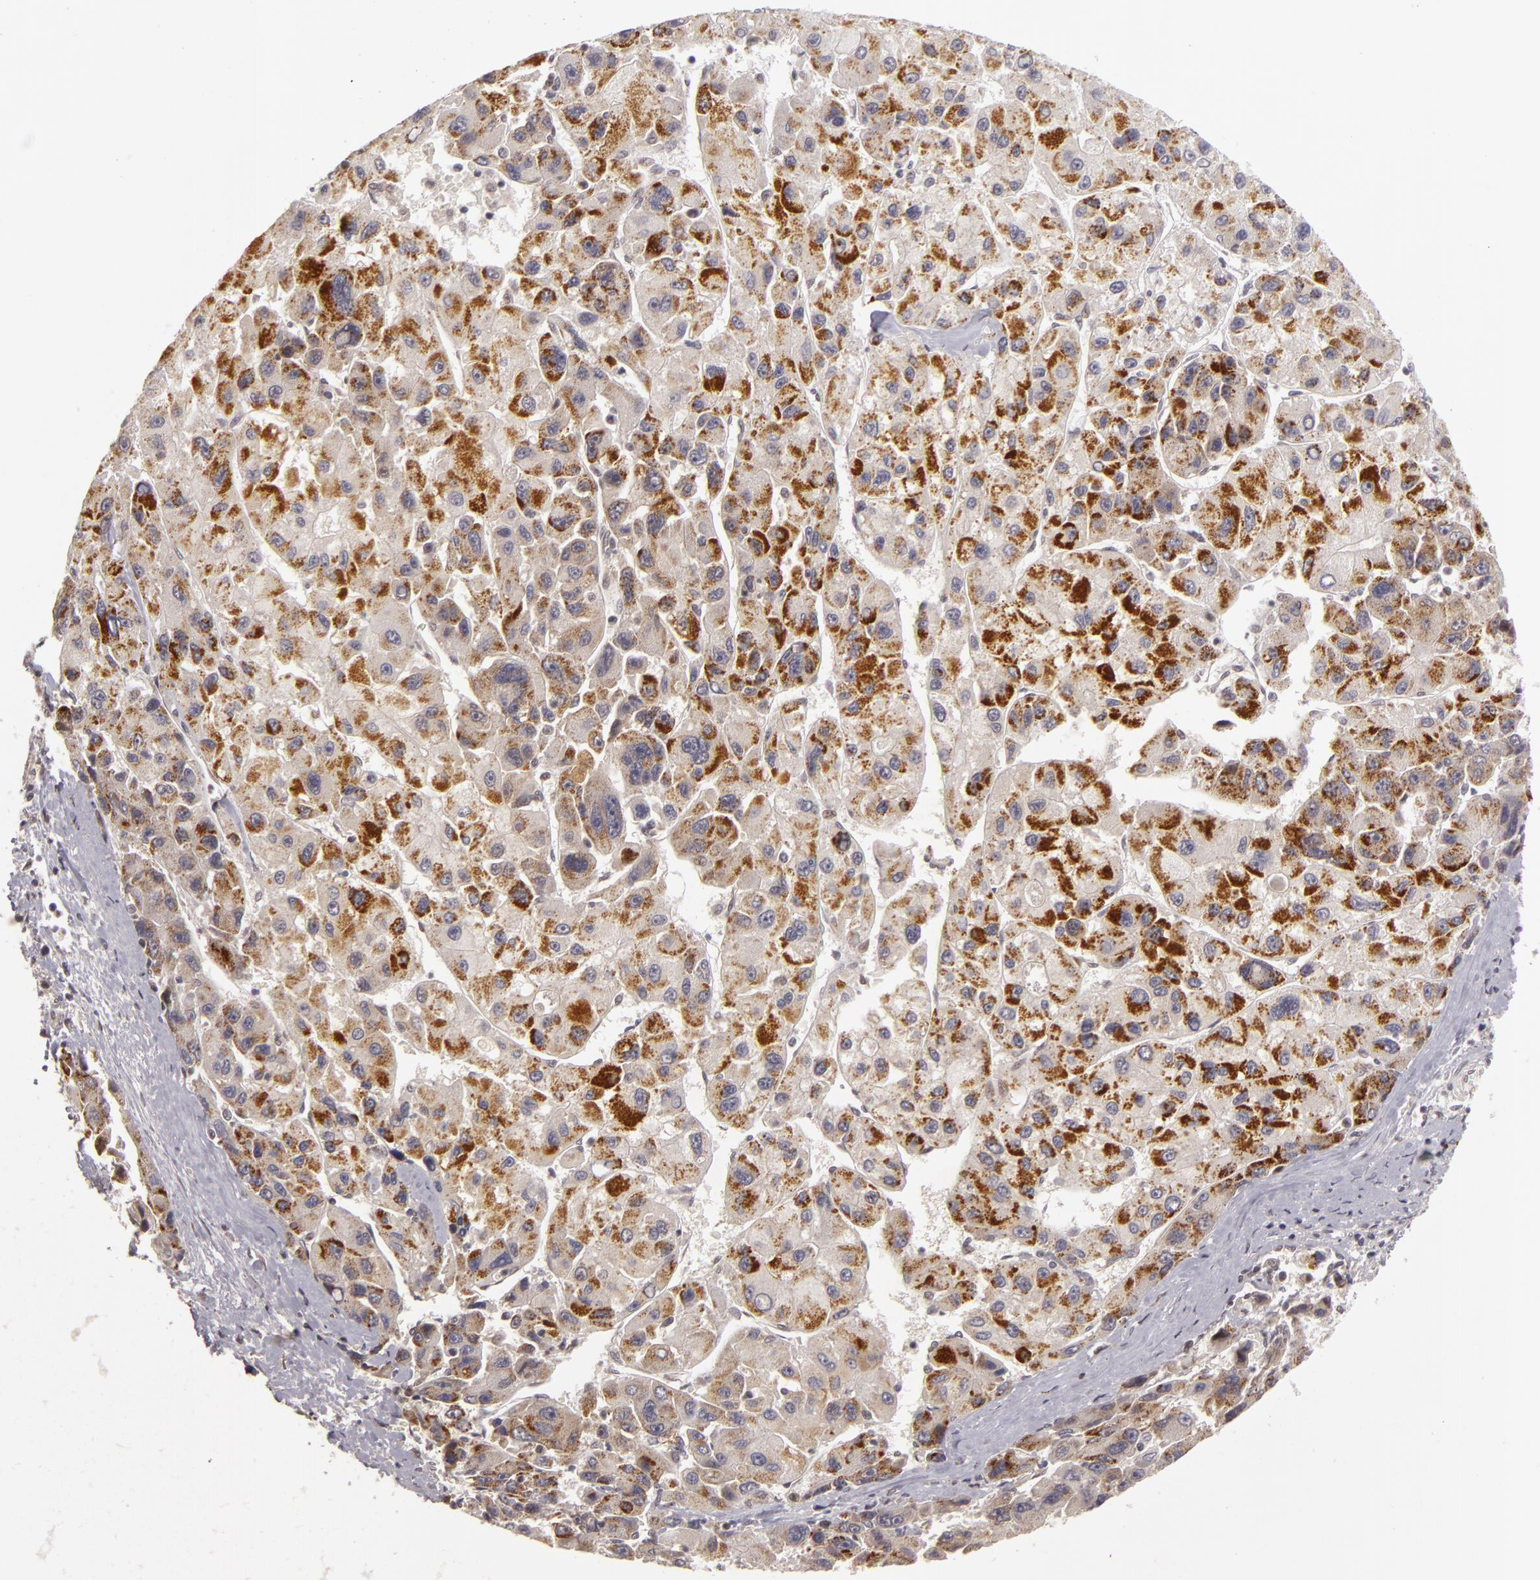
{"staining": {"intensity": "moderate", "quantity": "25%-75%", "location": "cytoplasmic/membranous"}, "tissue": "liver cancer", "cell_type": "Tumor cells", "image_type": "cancer", "snomed": [{"axis": "morphology", "description": "Carcinoma, Hepatocellular, NOS"}, {"axis": "topography", "description": "Liver"}], "caption": "Brown immunohistochemical staining in human hepatocellular carcinoma (liver) reveals moderate cytoplasmic/membranous staining in approximately 25%-75% of tumor cells.", "gene": "ZNF133", "patient": {"sex": "male", "age": 64}}